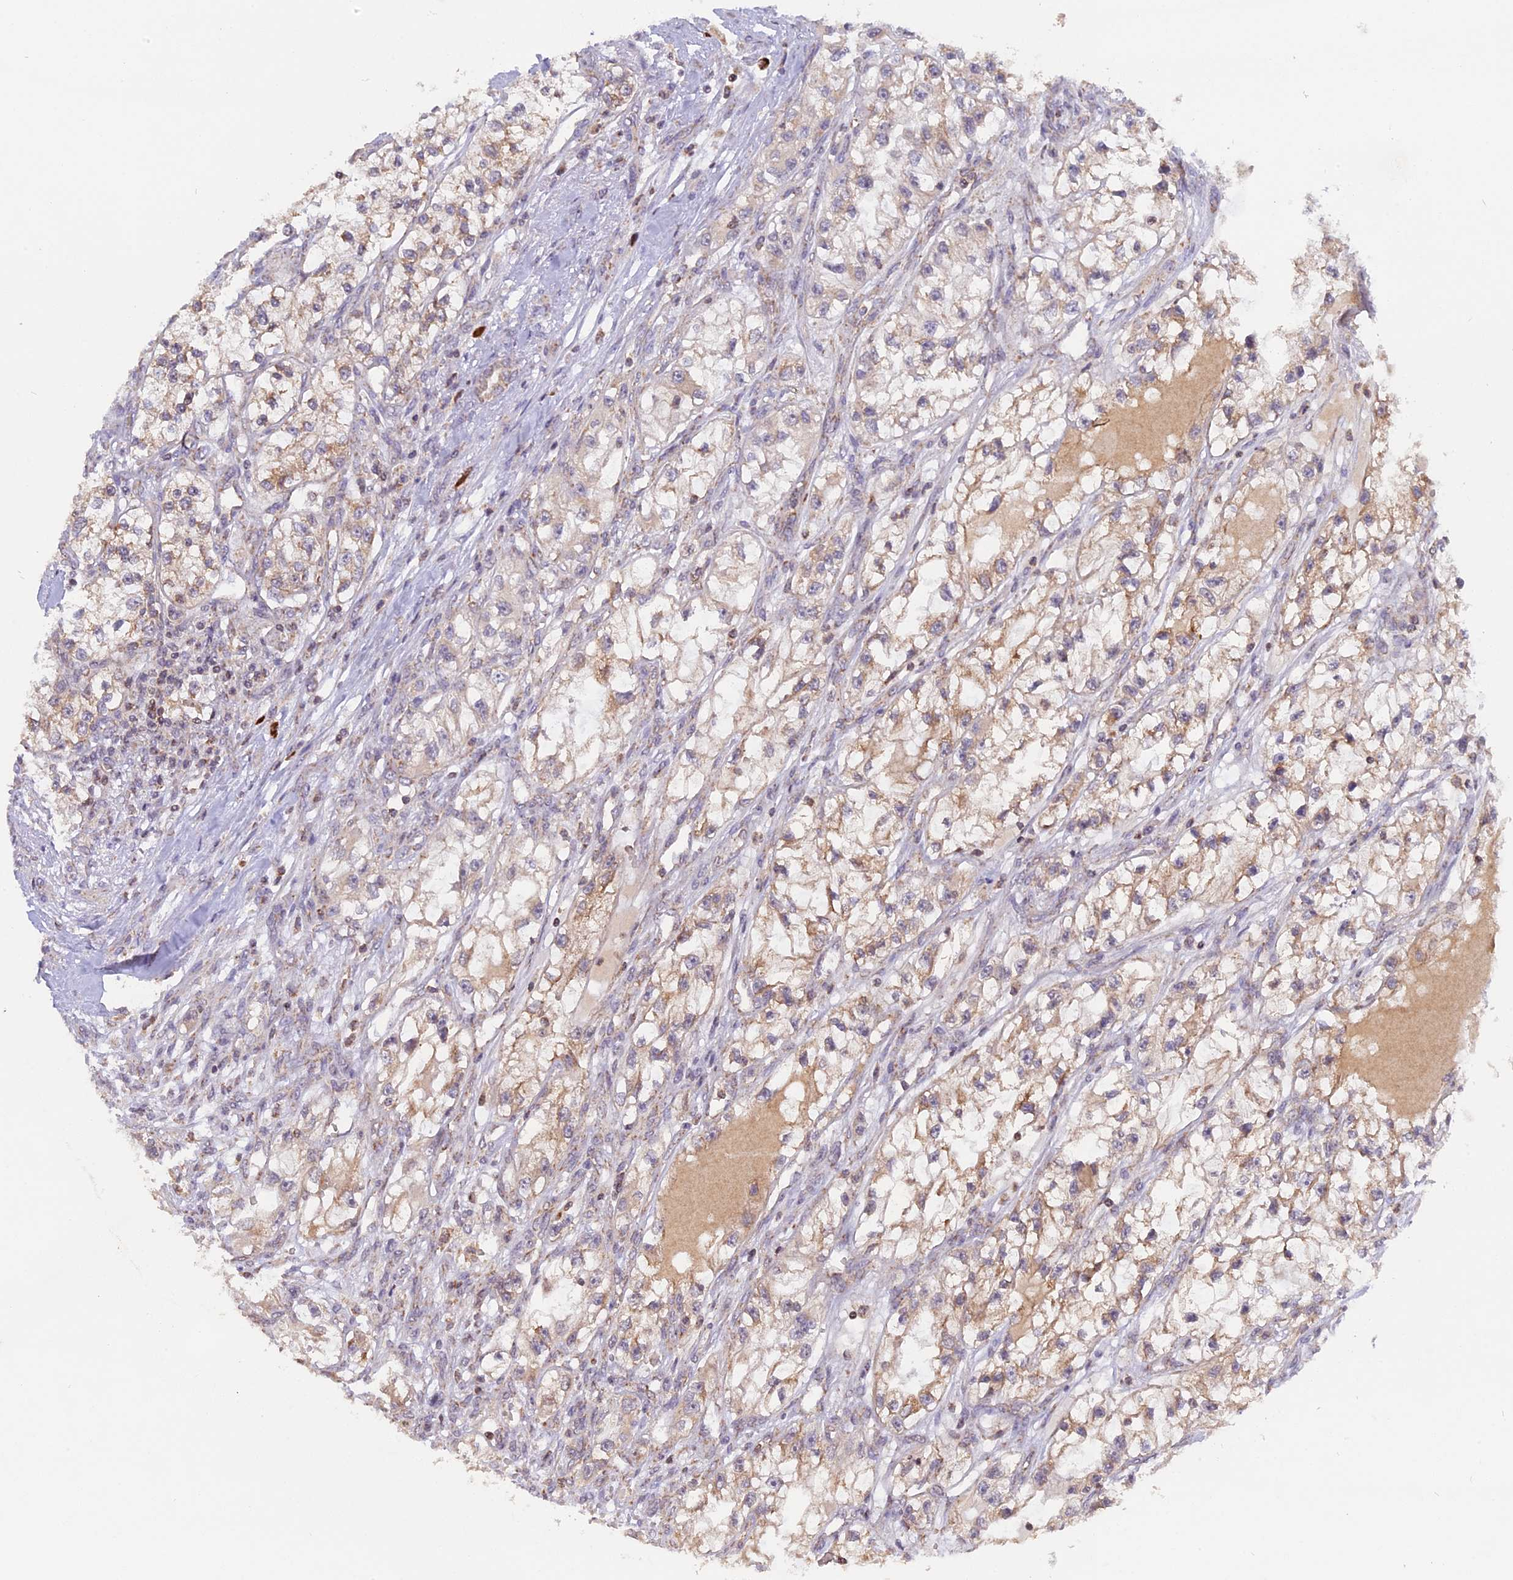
{"staining": {"intensity": "weak", "quantity": "<25%", "location": "cytoplasmic/membranous"}, "tissue": "renal cancer", "cell_type": "Tumor cells", "image_type": "cancer", "snomed": [{"axis": "morphology", "description": "Adenocarcinoma, NOS"}, {"axis": "topography", "description": "Kidney"}], "caption": "Immunohistochemistry (IHC) photomicrograph of neoplastic tissue: human adenocarcinoma (renal) stained with DAB (3,3'-diaminobenzidine) reveals no significant protein expression in tumor cells.", "gene": "MPV17L", "patient": {"sex": "female", "age": 57}}